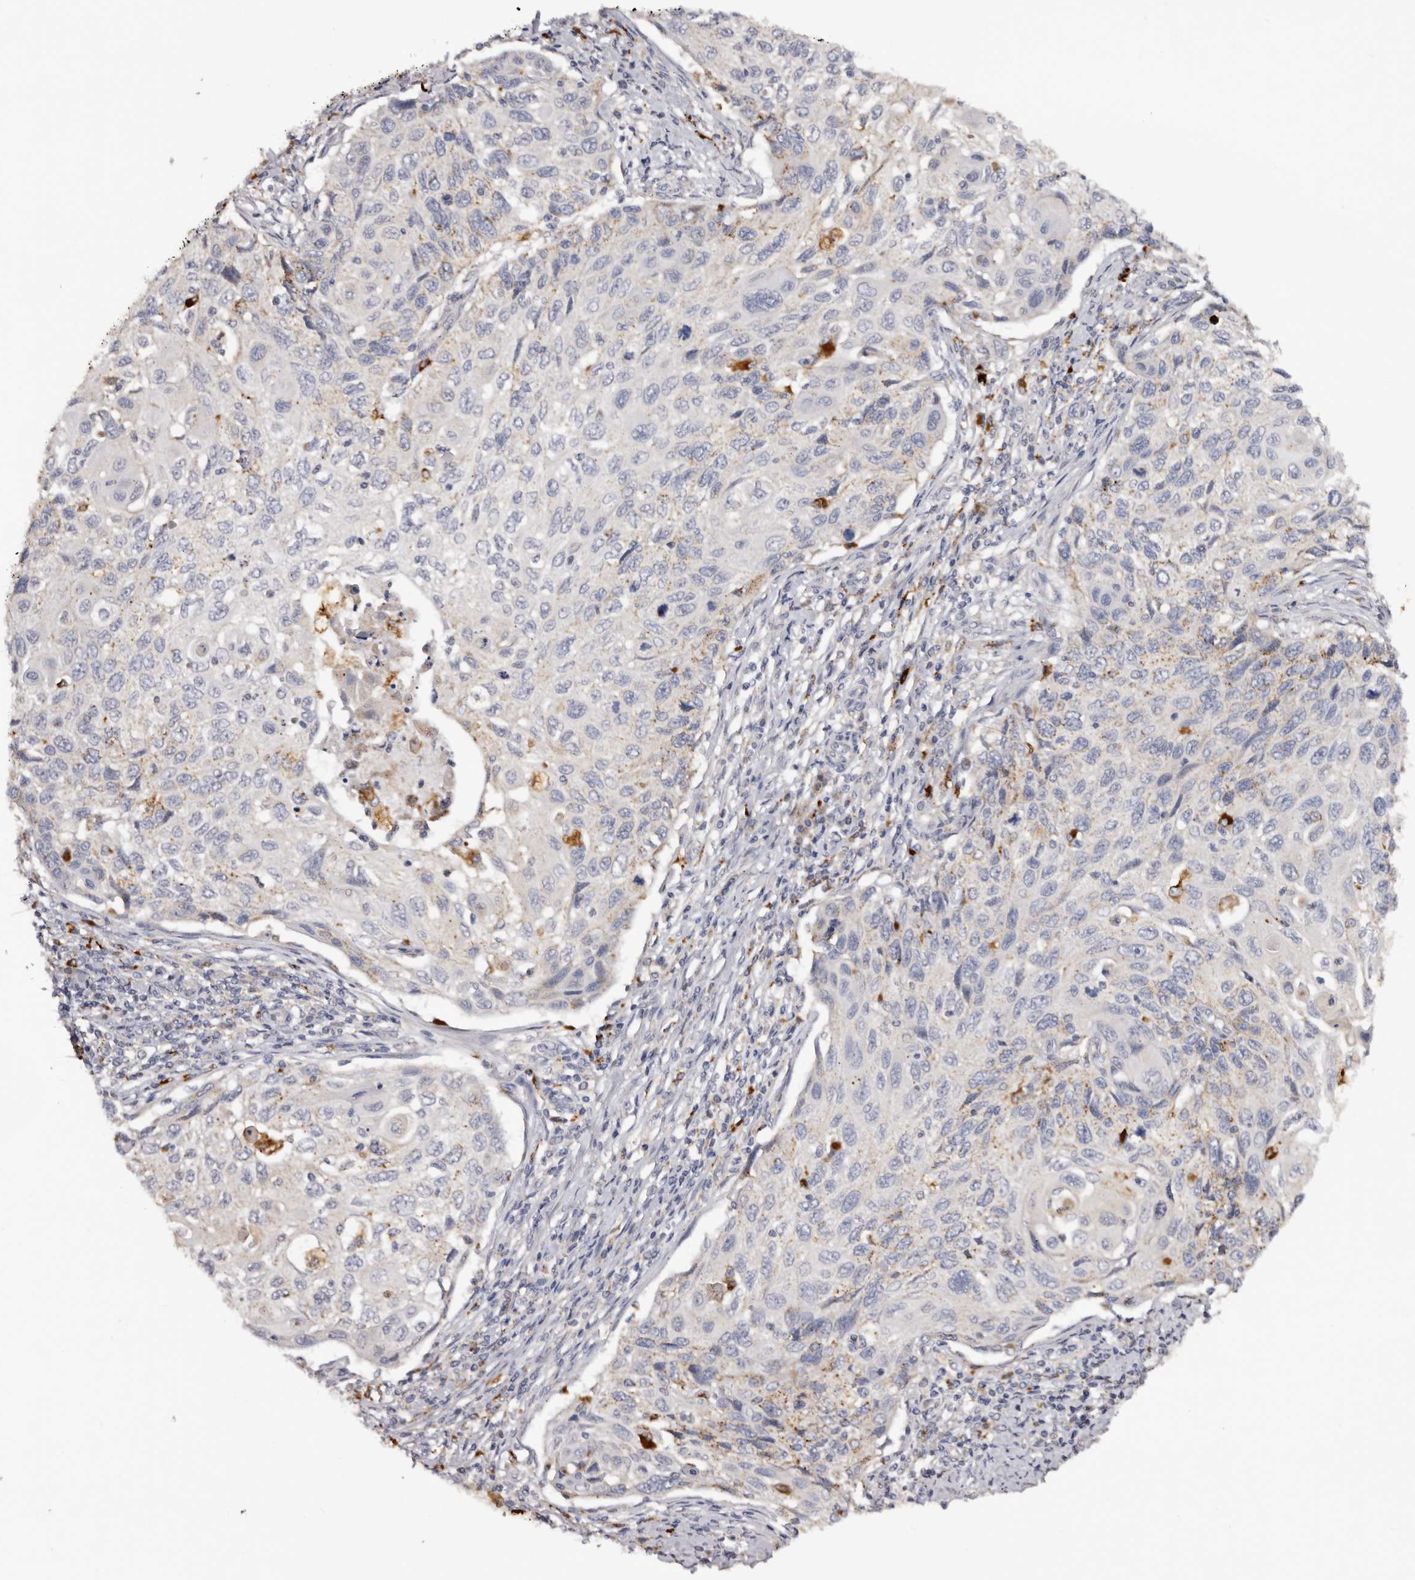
{"staining": {"intensity": "weak", "quantity": "25%-75%", "location": "cytoplasmic/membranous"}, "tissue": "cervical cancer", "cell_type": "Tumor cells", "image_type": "cancer", "snomed": [{"axis": "morphology", "description": "Squamous cell carcinoma, NOS"}, {"axis": "topography", "description": "Cervix"}], "caption": "Immunohistochemistry (IHC) staining of cervical cancer (squamous cell carcinoma), which demonstrates low levels of weak cytoplasmic/membranous positivity in about 25%-75% of tumor cells indicating weak cytoplasmic/membranous protein staining. The staining was performed using DAB (brown) for protein detection and nuclei were counterstained in hematoxylin (blue).", "gene": "DAP", "patient": {"sex": "female", "age": 70}}